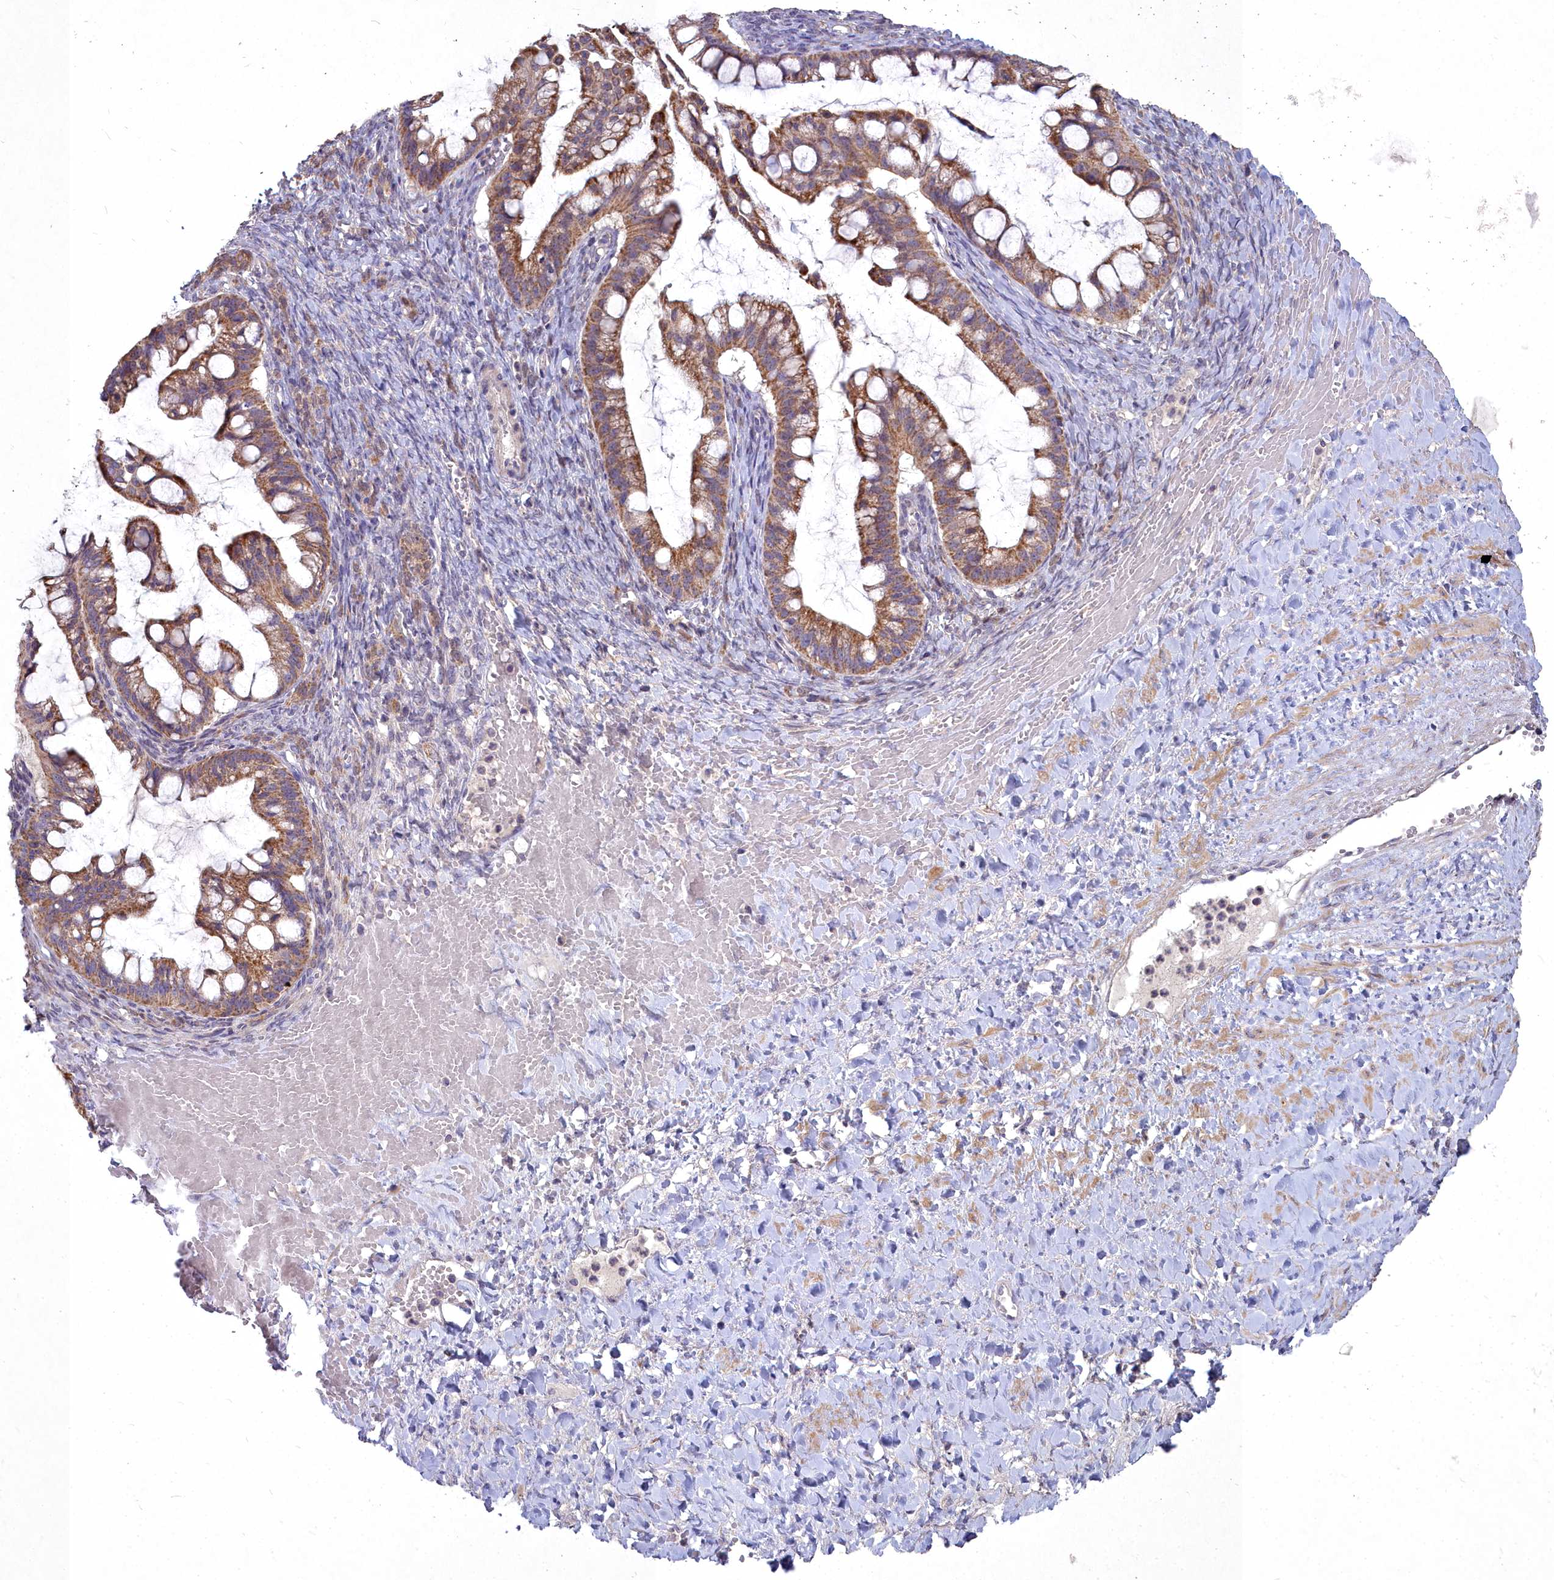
{"staining": {"intensity": "moderate", "quantity": ">75%", "location": "cytoplasmic/membranous"}, "tissue": "ovarian cancer", "cell_type": "Tumor cells", "image_type": "cancer", "snomed": [{"axis": "morphology", "description": "Cystadenocarcinoma, mucinous, NOS"}, {"axis": "topography", "description": "Ovary"}], "caption": "A medium amount of moderate cytoplasmic/membranous positivity is seen in about >75% of tumor cells in ovarian mucinous cystadenocarcinoma tissue.", "gene": "MICU2", "patient": {"sex": "female", "age": 73}}